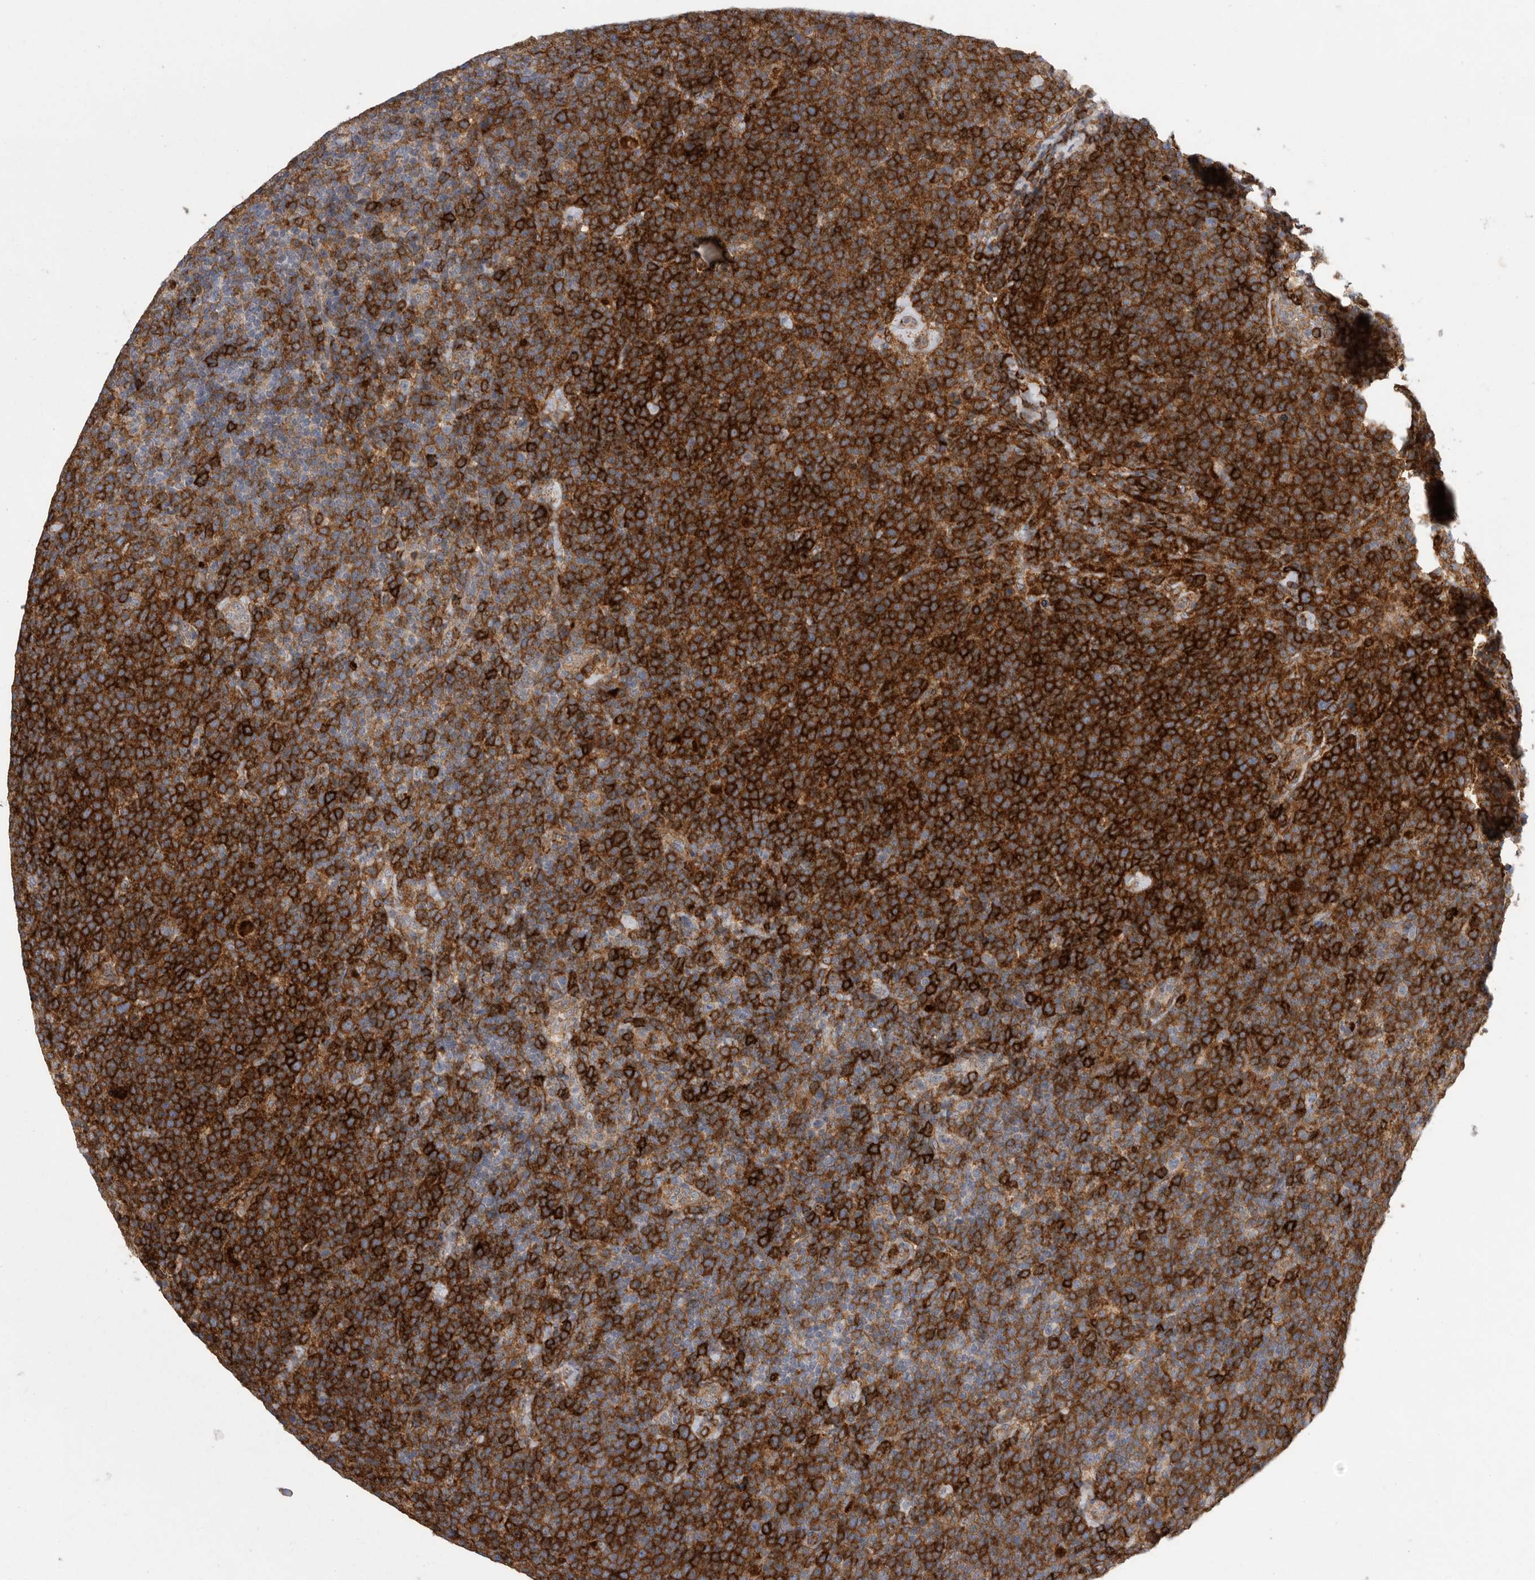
{"staining": {"intensity": "strong", "quantity": ">75%", "location": "cytoplasmic/membranous"}, "tissue": "lymphoma", "cell_type": "Tumor cells", "image_type": "cancer", "snomed": [{"axis": "morphology", "description": "Malignant lymphoma, non-Hodgkin's type, High grade"}, {"axis": "topography", "description": "Lymph node"}], "caption": "Protein staining of malignant lymphoma, non-Hodgkin's type (high-grade) tissue shows strong cytoplasmic/membranous expression in about >75% of tumor cells.", "gene": "SIGLEC10", "patient": {"sex": "male", "age": 61}}